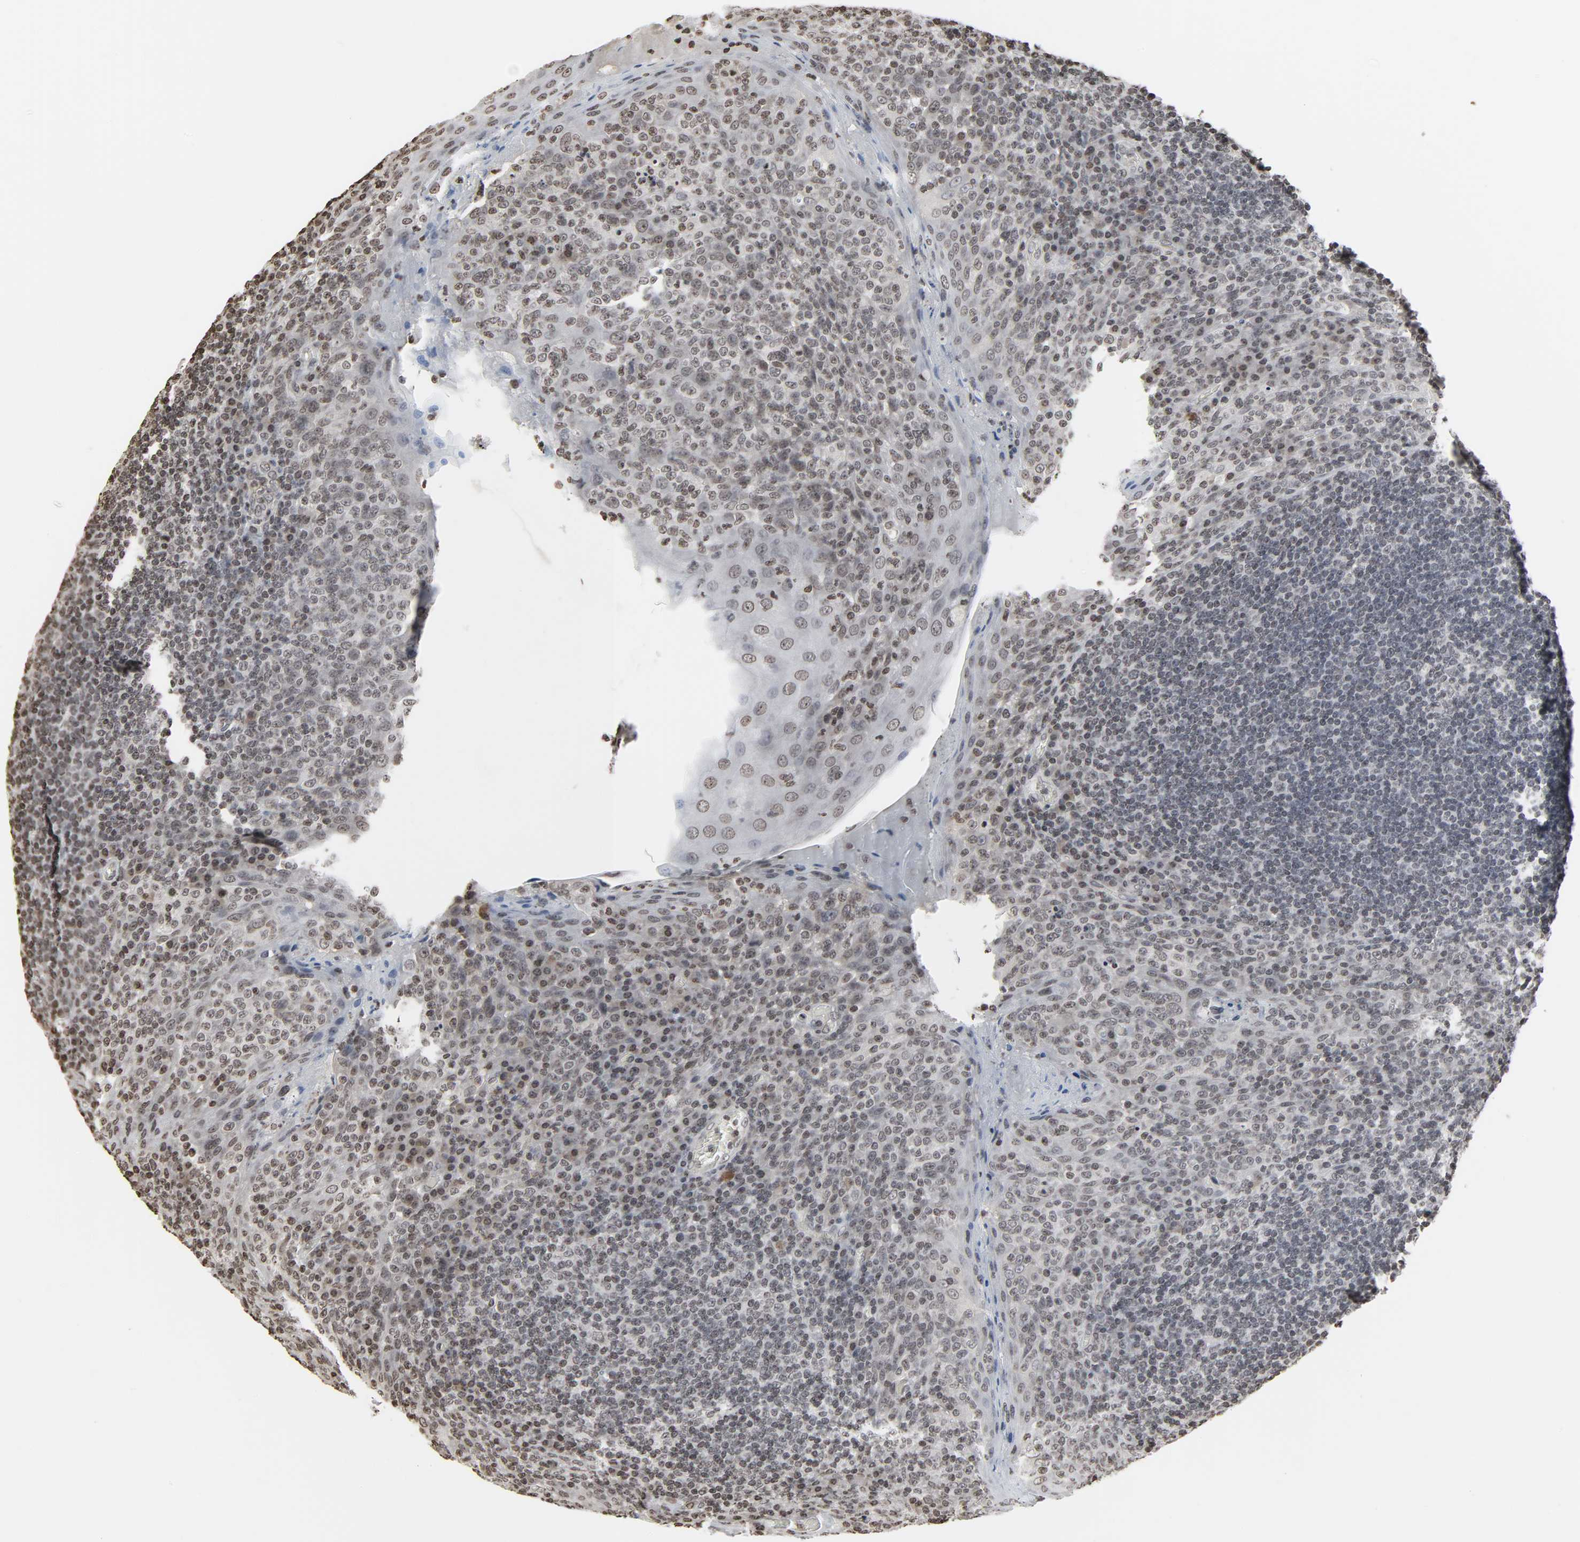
{"staining": {"intensity": "weak", "quantity": "25%-75%", "location": "cytoplasmic/membranous,nuclear"}, "tissue": "tonsil", "cell_type": "Germinal center cells", "image_type": "normal", "snomed": [{"axis": "morphology", "description": "Normal tissue, NOS"}, {"axis": "topography", "description": "Tonsil"}], "caption": "IHC photomicrograph of benign human tonsil stained for a protein (brown), which demonstrates low levels of weak cytoplasmic/membranous,nuclear expression in about 25%-75% of germinal center cells.", "gene": "ELAVL1", "patient": {"sex": "male", "age": 17}}